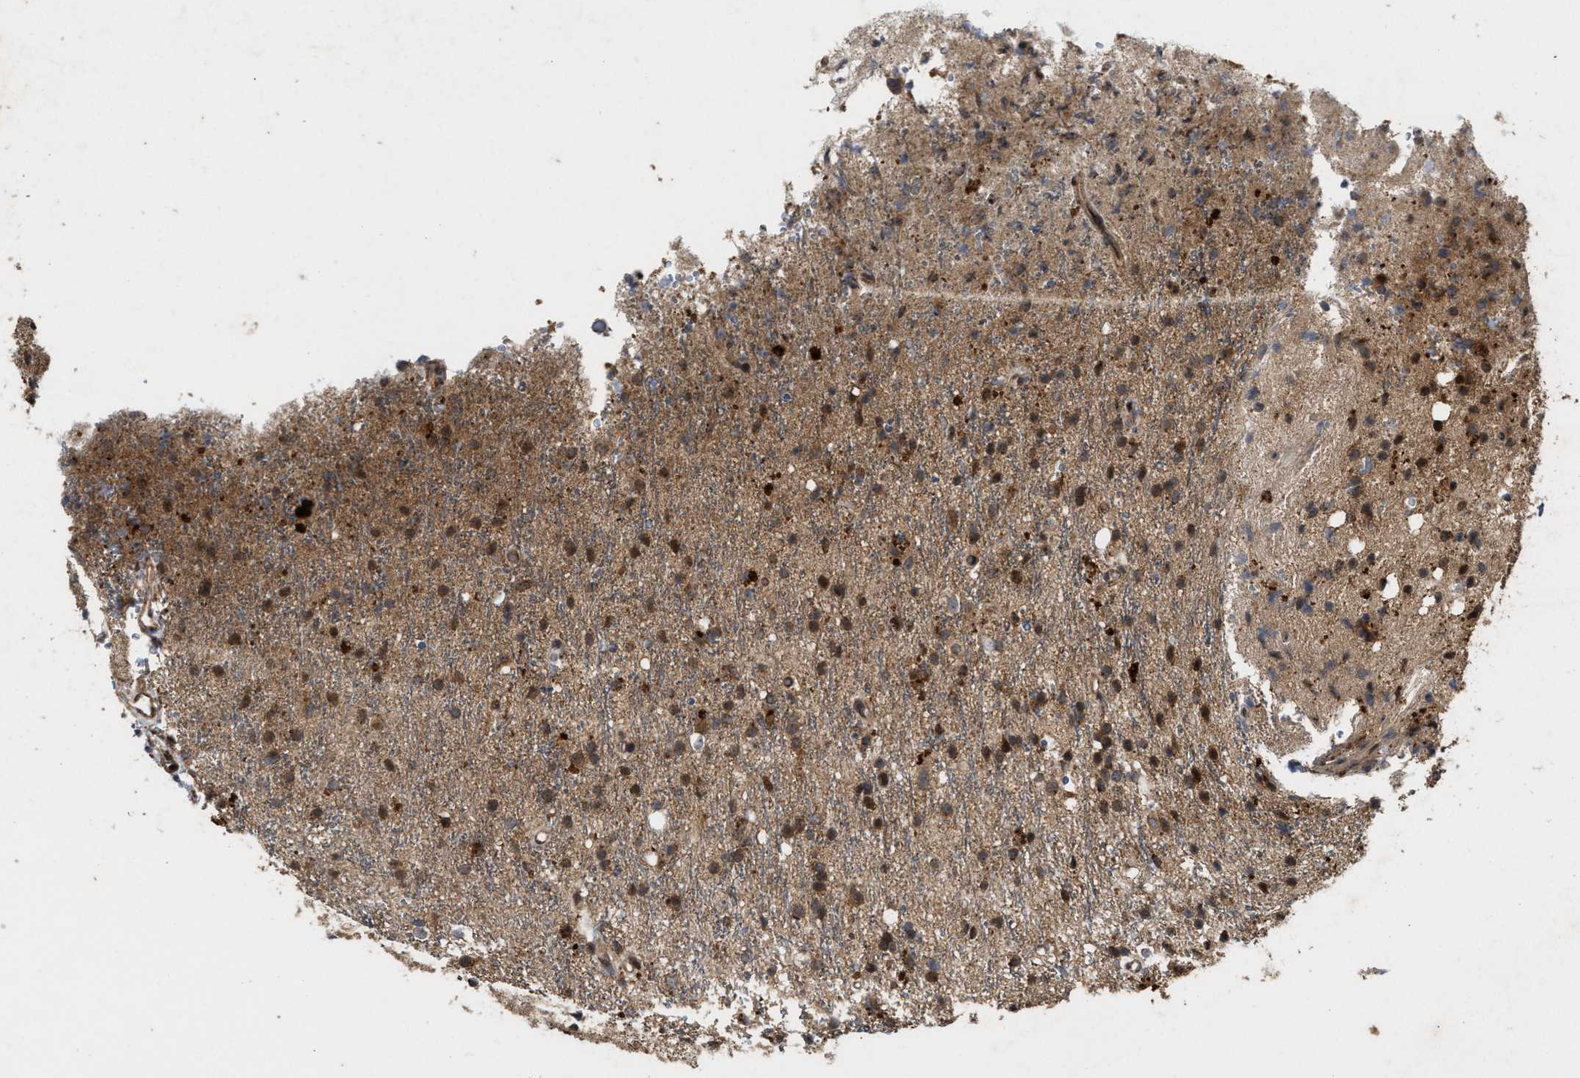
{"staining": {"intensity": "weak", "quantity": ">75%", "location": "cytoplasmic/membranous"}, "tissue": "glioma", "cell_type": "Tumor cells", "image_type": "cancer", "snomed": [{"axis": "morphology", "description": "Glioma, malignant, High grade"}, {"axis": "topography", "description": "Brain"}], "caption": "High-power microscopy captured an IHC image of glioma, revealing weak cytoplasmic/membranous expression in approximately >75% of tumor cells. The staining was performed using DAB (3,3'-diaminobenzidine) to visualize the protein expression in brown, while the nuclei were stained in blue with hematoxylin (Magnification: 20x).", "gene": "CFLAR", "patient": {"sex": "male", "age": 47}}